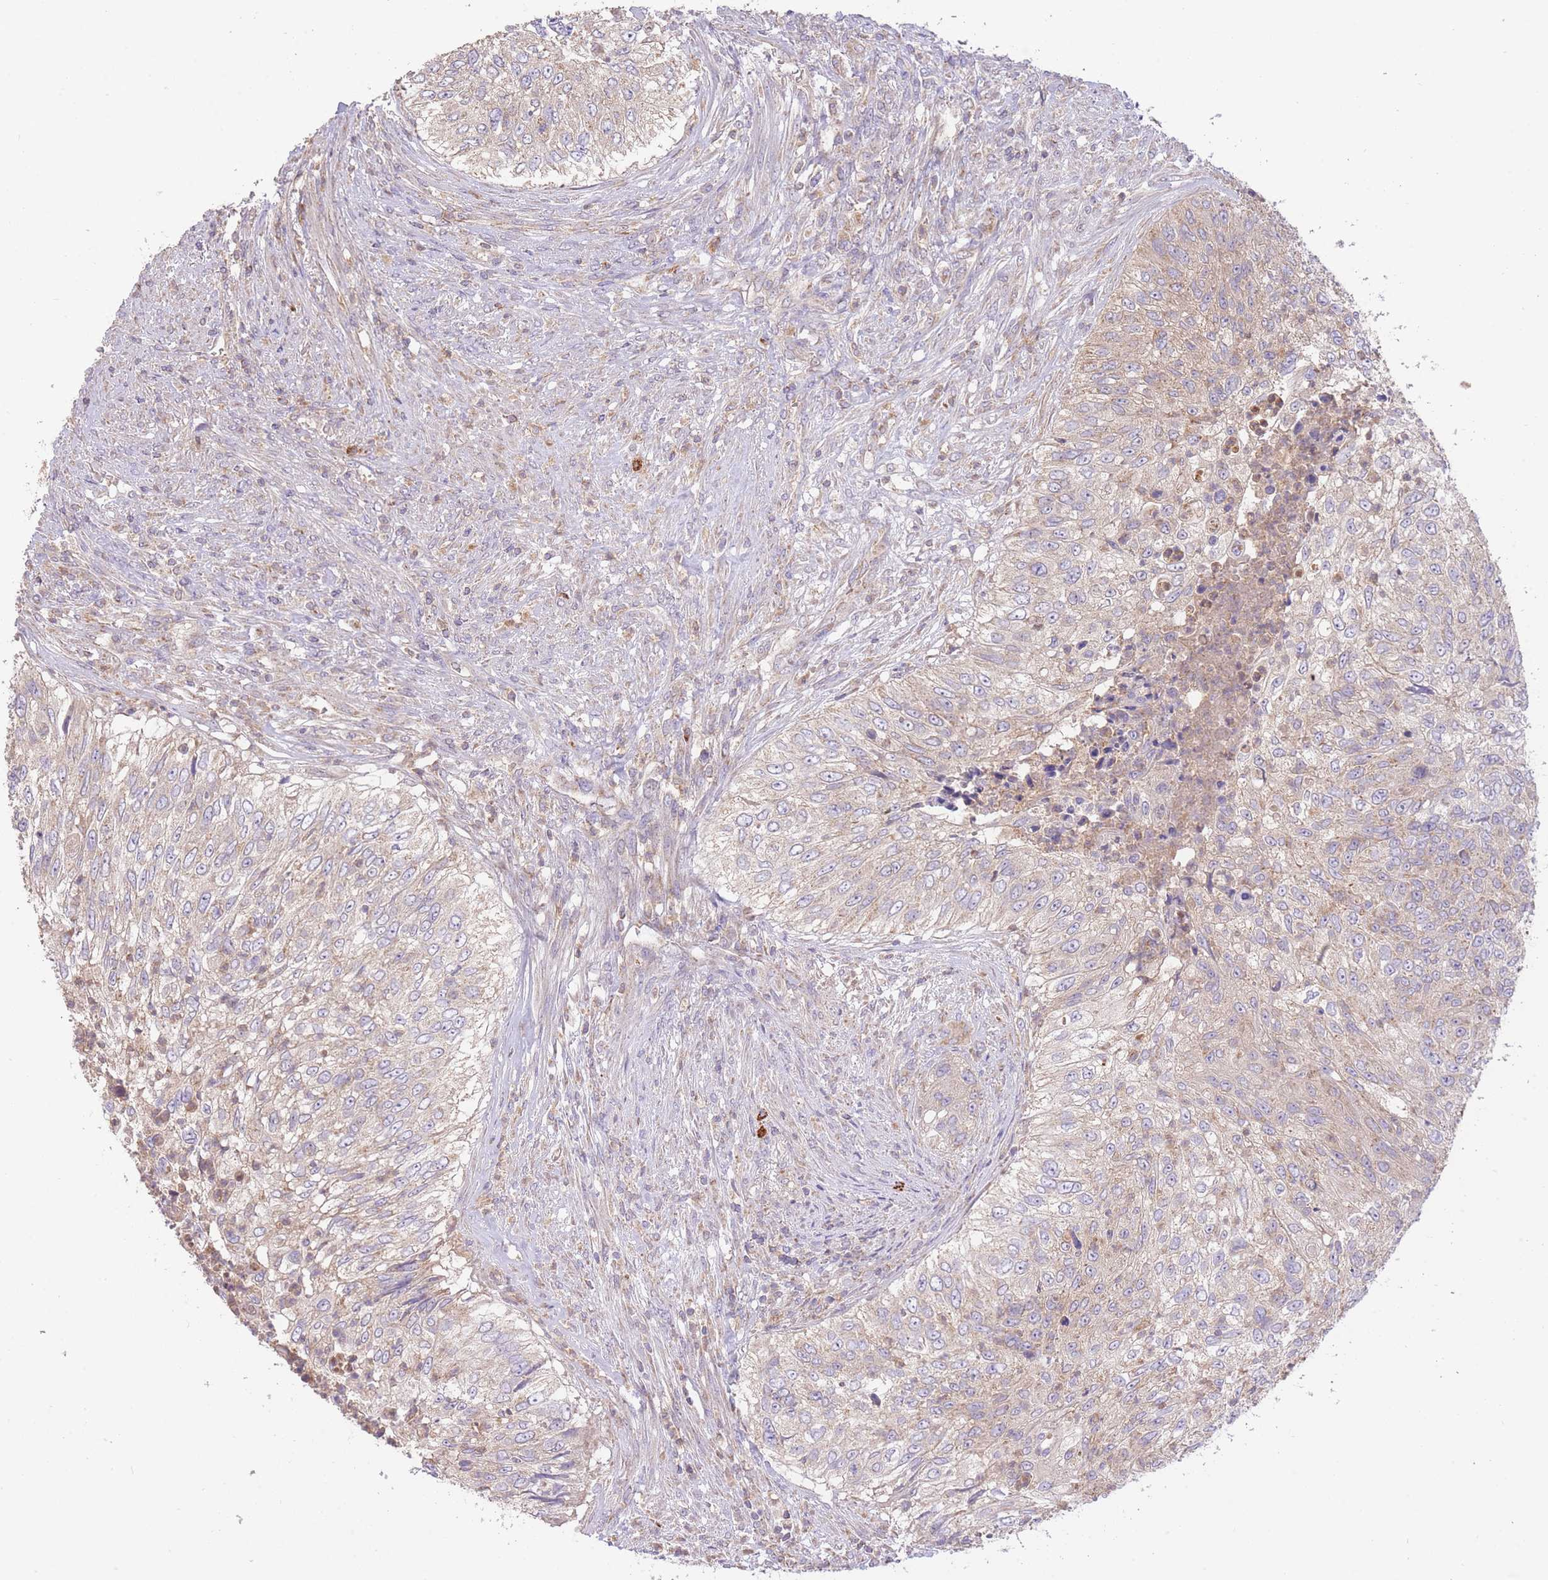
{"staining": {"intensity": "weak", "quantity": "25%-75%", "location": "cytoplasmic/membranous"}, "tissue": "urothelial cancer", "cell_type": "Tumor cells", "image_type": "cancer", "snomed": [{"axis": "morphology", "description": "Urothelial carcinoma, High grade"}, {"axis": "topography", "description": "Urinary bladder"}], "caption": "Weak cytoplasmic/membranous protein positivity is seen in approximately 25%-75% of tumor cells in urothelial carcinoma (high-grade).", "gene": "PREP", "patient": {"sex": "female", "age": 60}}